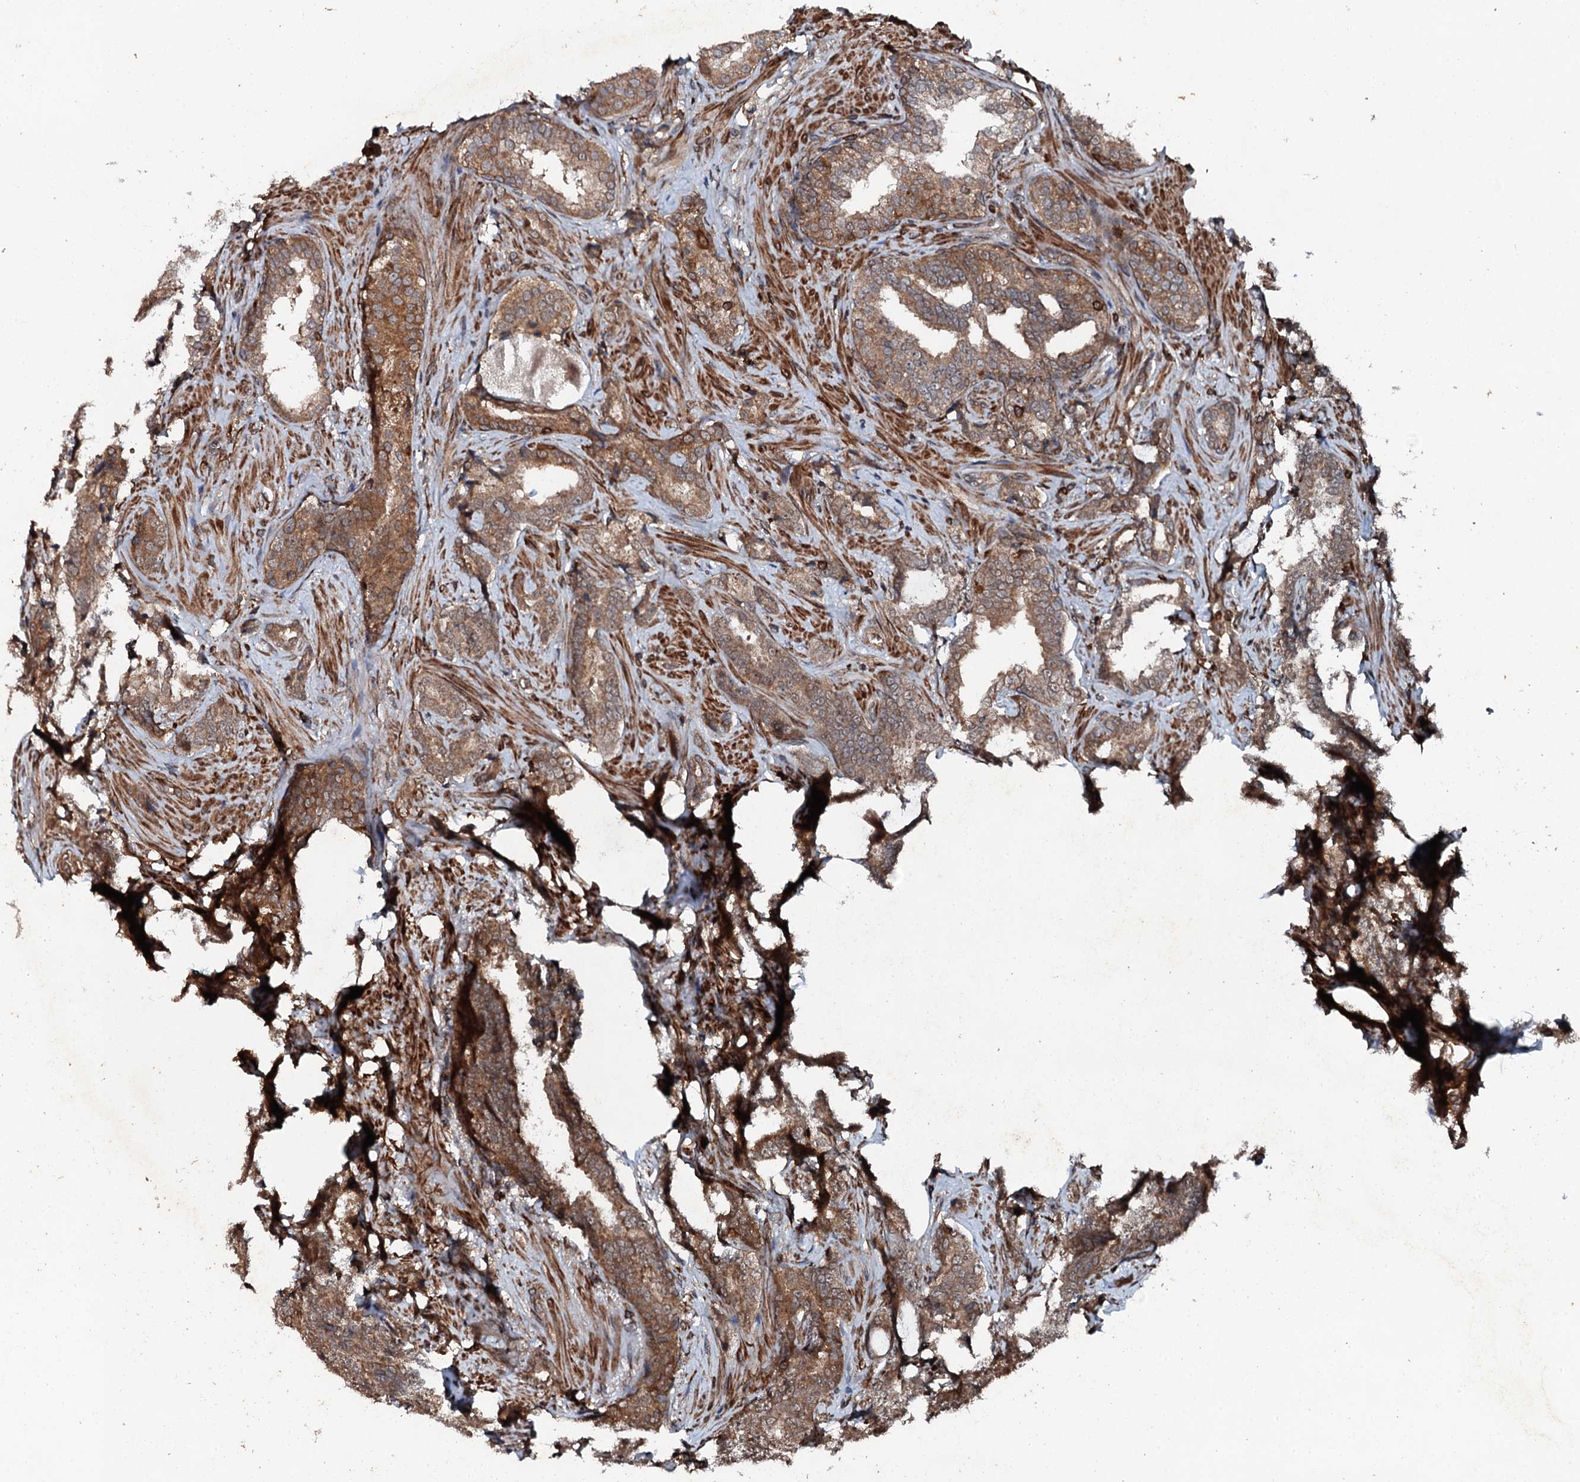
{"staining": {"intensity": "moderate", "quantity": ">75%", "location": "cytoplasmic/membranous"}, "tissue": "prostate cancer", "cell_type": "Tumor cells", "image_type": "cancer", "snomed": [{"axis": "morphology", "description": "Adenocarcinoma, High grade"}, {"axis": "topography", "description": "Prostate and seminal vesicle, NOS"}], "caption": "This micrograph shows prostate cancer stained with immunohistochemistry to label a protein in brown. The cytoplasmic/membranous of tumor cells show moderate positivity for the protein. Nuclei are counter-stained blue.", "gene": "EDC4", "patient": {"sex": "male", "age": 67}}